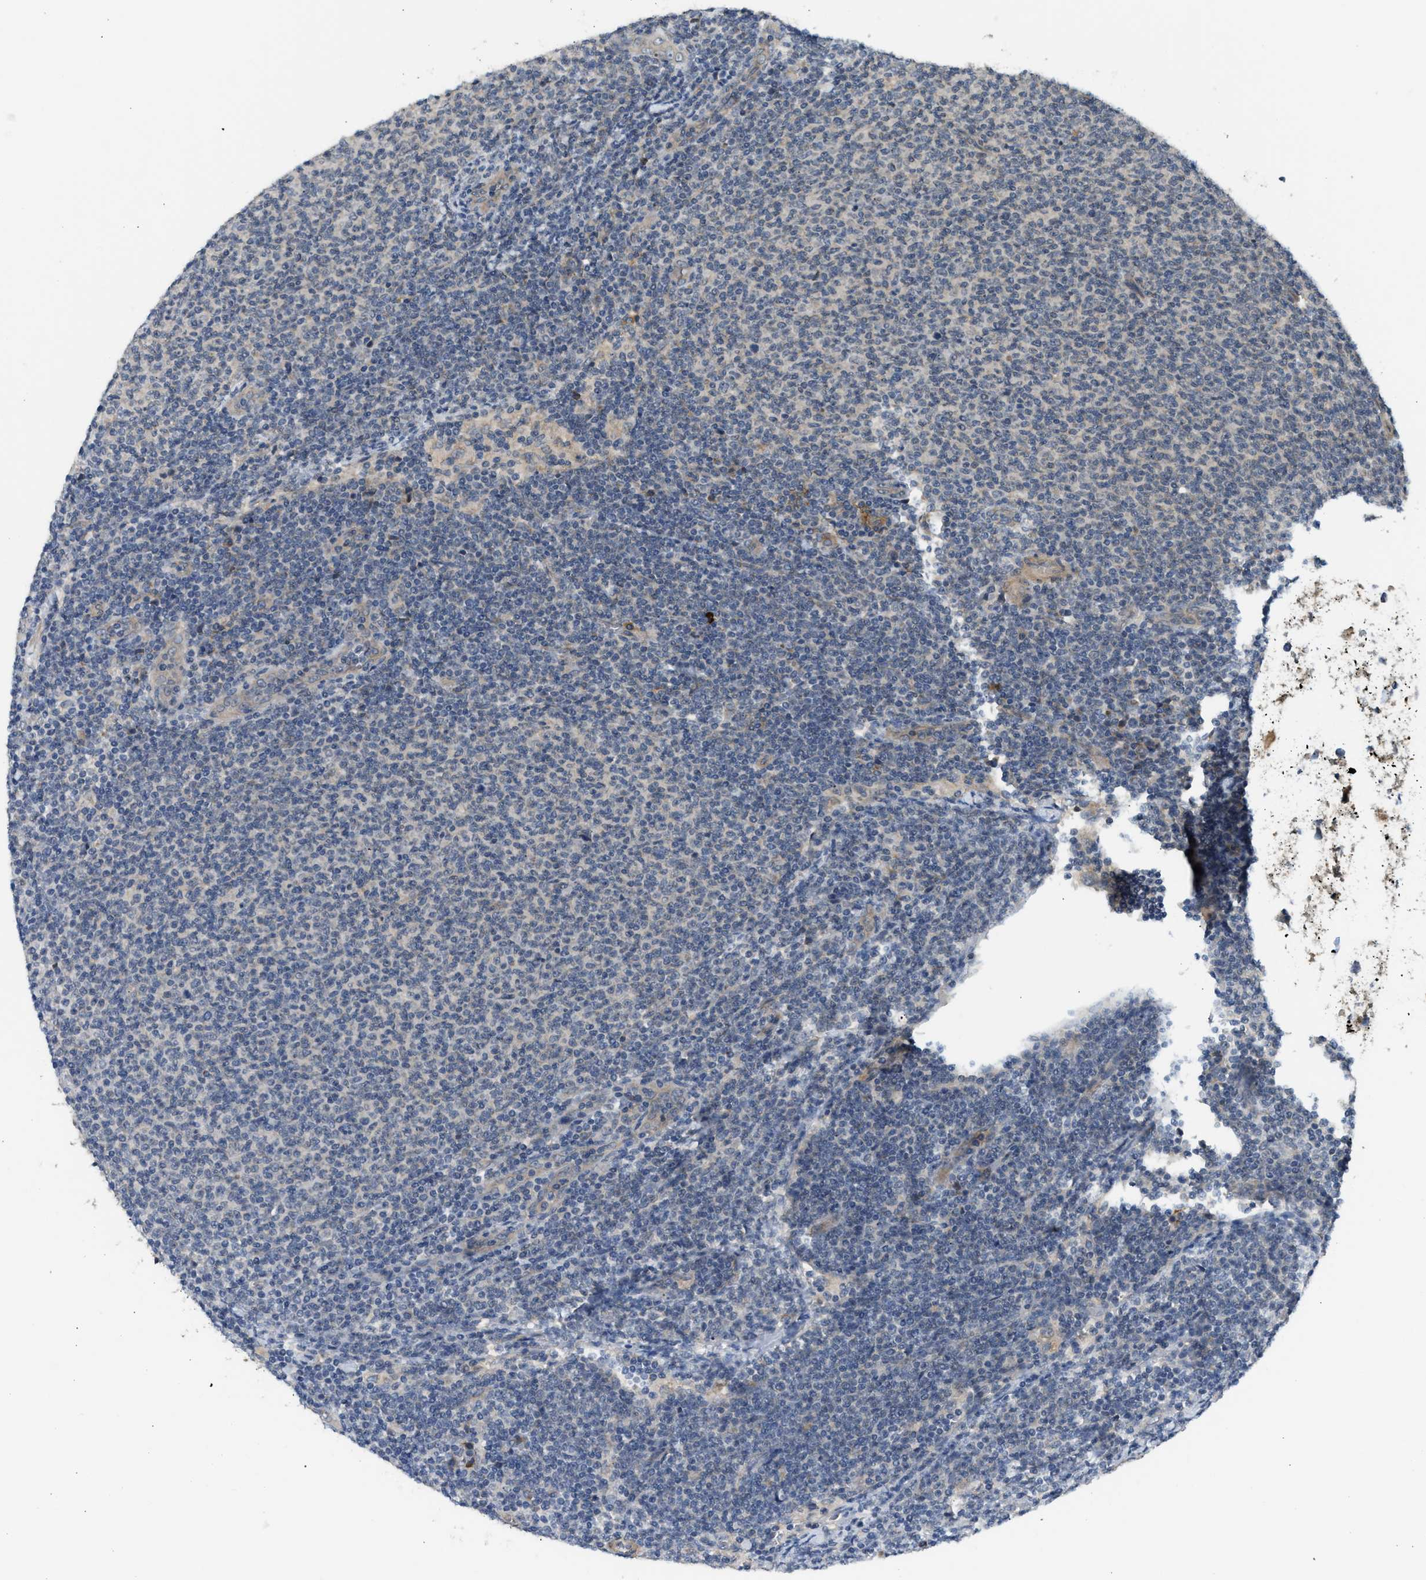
{"staining": {"intensity": "negative", "quantity": "none", "location": "none"}, "tissue": "lymphoma", "cell_type": "Tumor cells", "image_type": "cancer", "snomed": [{"axis": "morphology", "description": "Malignant lymphoma, non-Hodgkin's type, Low grade"}, {"axis": "topography", "description": "Lymph node"}], "caption": "Immunohistochemistry image of human lymphoma stained for a protein (brown), which demonstrates no expression in tumor cells.", "gene": "ADCY8", "patient": {"sex": "male", "age": 66}}